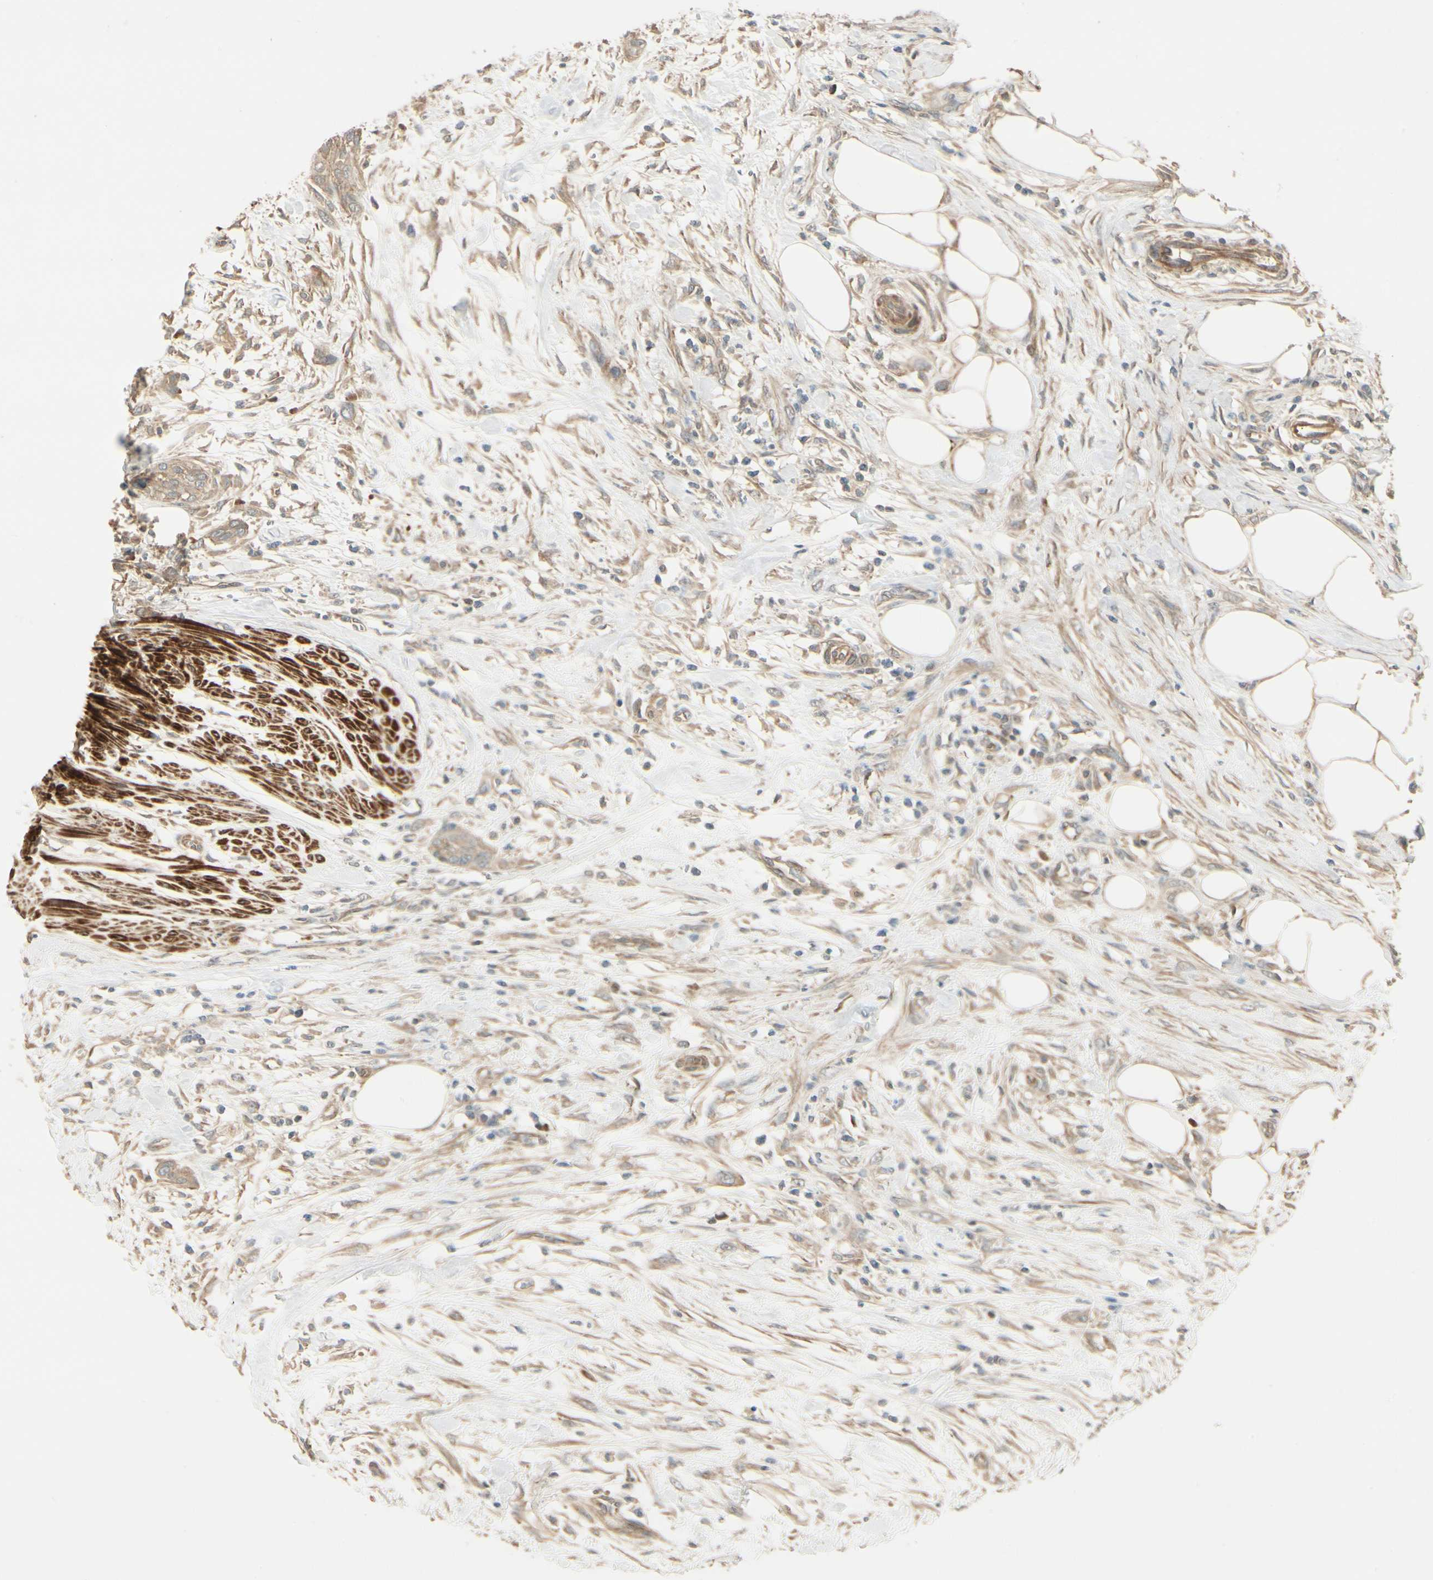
{"staining": {"intensity": "weak", "quantity": ">75%", "location": "cytoplasmic/membranous"}, "tissue": "urothelial cancer", "cell_type": "Tumor cells", "image_type": "cancer", "snomed": [{"axis": "morphology", "description": "Urothelial carcinoma, High grade"}, {"axis": "topography", "description": "Urinary bladder"}], "caption": "Urothelial cancer tissue exhibits weak cytoplasmic/membranous staining in about >75% of tumor cells, visualized by immunohistochemistry.", "gene": "ACVR1", "patient": {"sex": "male", "age": 35}}